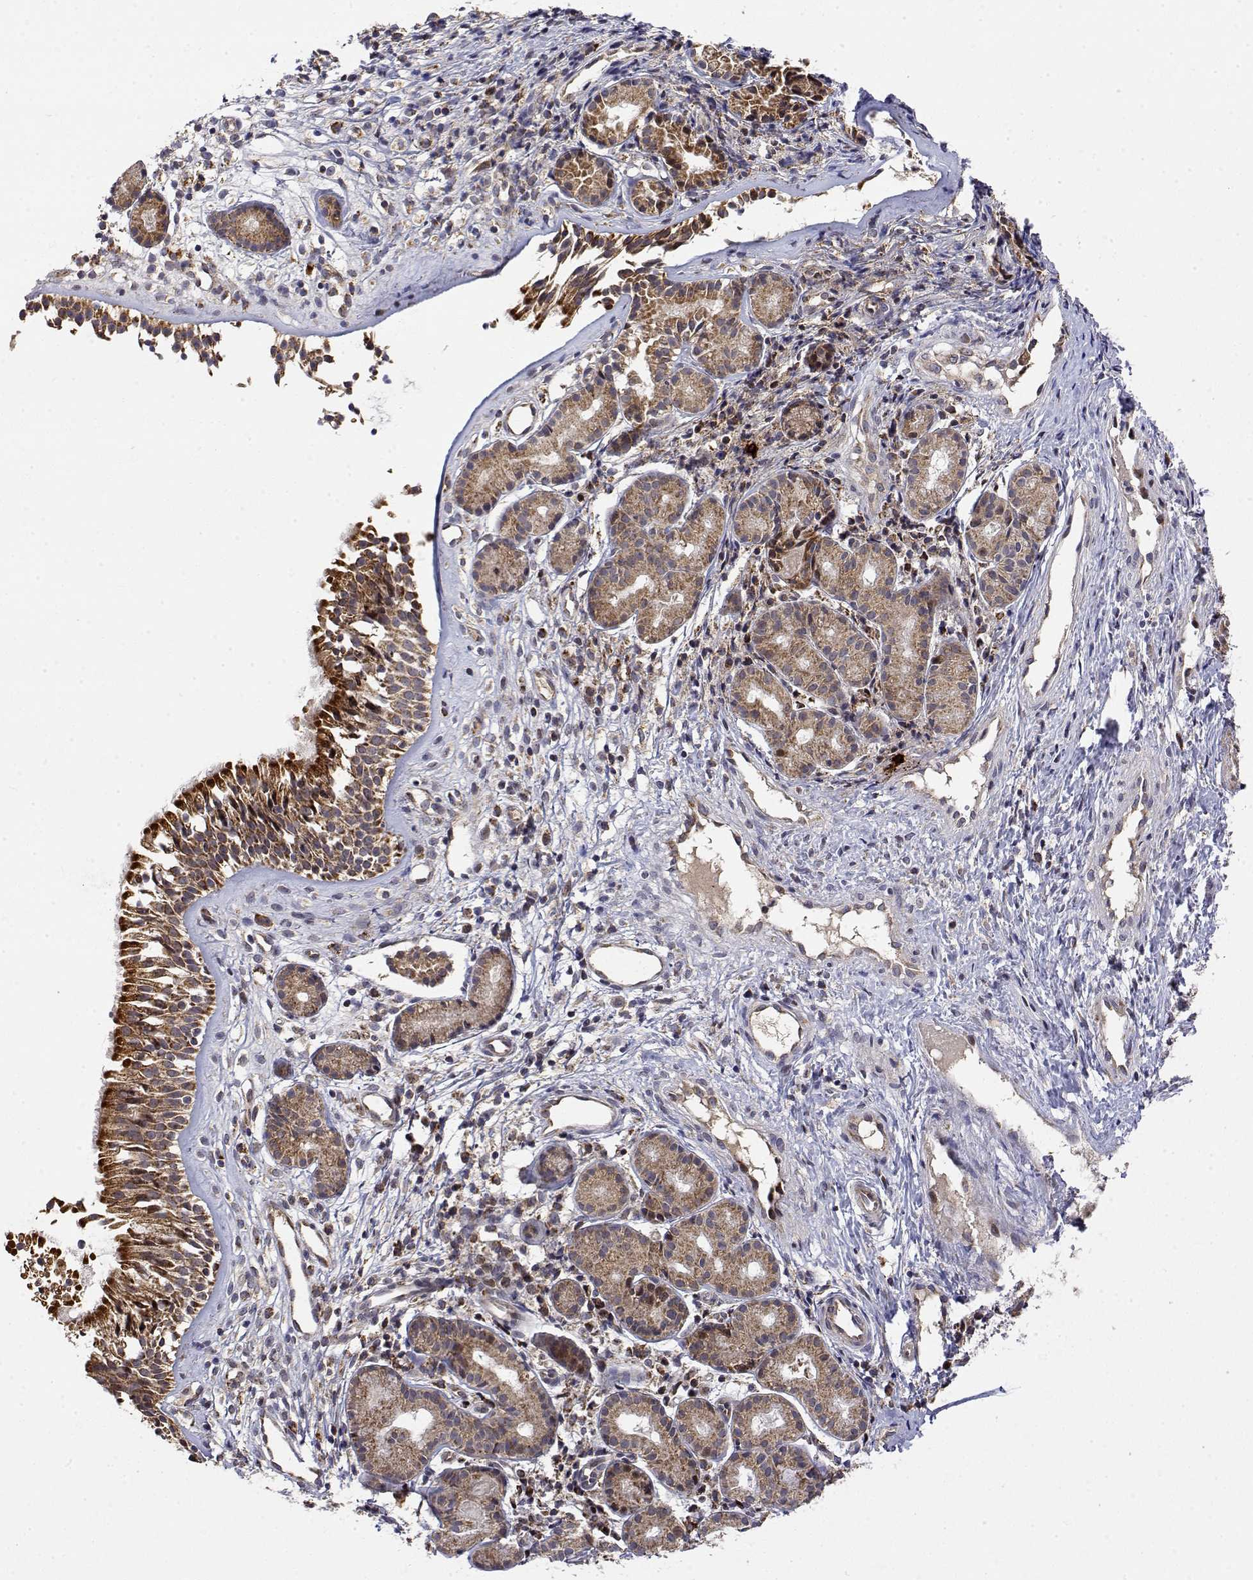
{"staining": {"intensity": "strong", "quantity": "25%-75%", "location": "cytoplasmic/membranous"}, "tissue": "nasopharynx", "cell_type": "Respiratory epithelial cells", "image_type": "normal", "snomed": [{"axis": "morphology", "description": "Normal tissue, NOS"}, {"axis": "topography", "description": "Nasopharynx"}], "caption": "IHC (DAB (3,3'-diaminobenzidine)) staining of unremarkable human nasopharynx exhibits strong cytoplasmic/membranous protein positivity in about 25%-75% of respiratory epithelial cells. (DAB IHC with brightfield microscopy, high magnification).", "gene": "GADD45GIP1", "patient": {"sex": "male", "age": 58}}